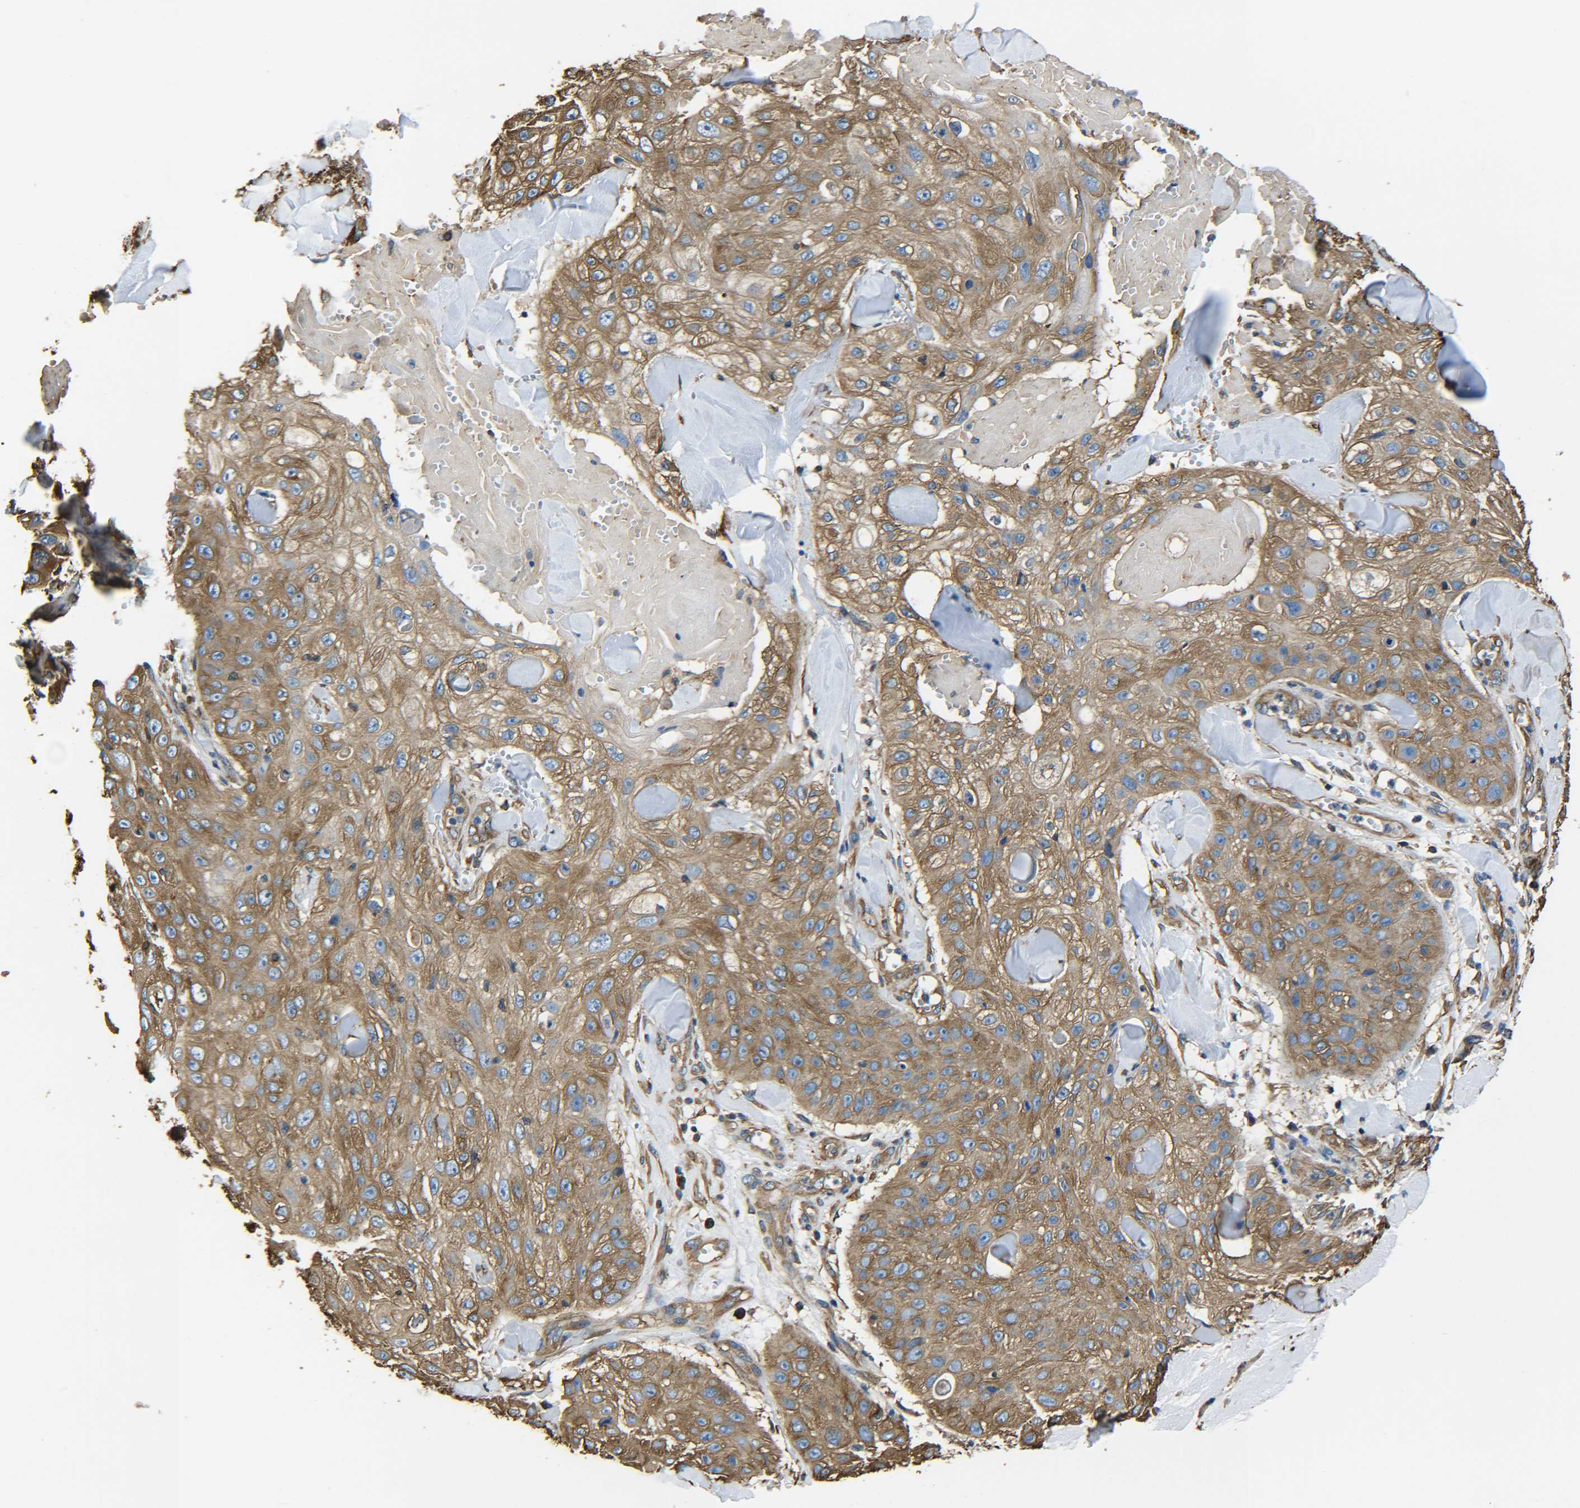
{"staining": {"intensity": "moderate", "quantity": ">75%", "location": "cytoplasmic/membranous"}, "tissue": "skin cancer", "cell_type": "Tumor cells", "image_type": "cancer", "snomed": [{"axis": "morphology", "description": "Squamous cell carcinoma, NOS"}, {"axis": "topography", "description": "Skin"}], "caption": "Protein staining of squamous cell carcinoma (skin) tissue exhibits moderate cytoplasmic/membranous expression in approximately >75% of tumor cells. The staining was performed using DAB (3,3'-diaminobenzidine) to visualize the protein expression in brown, while the nuclei were stained in blue with hematoxylin (Magnification: 20x).", "gene": "TUBB", "patient": {"sex": "male", "age": 86}}